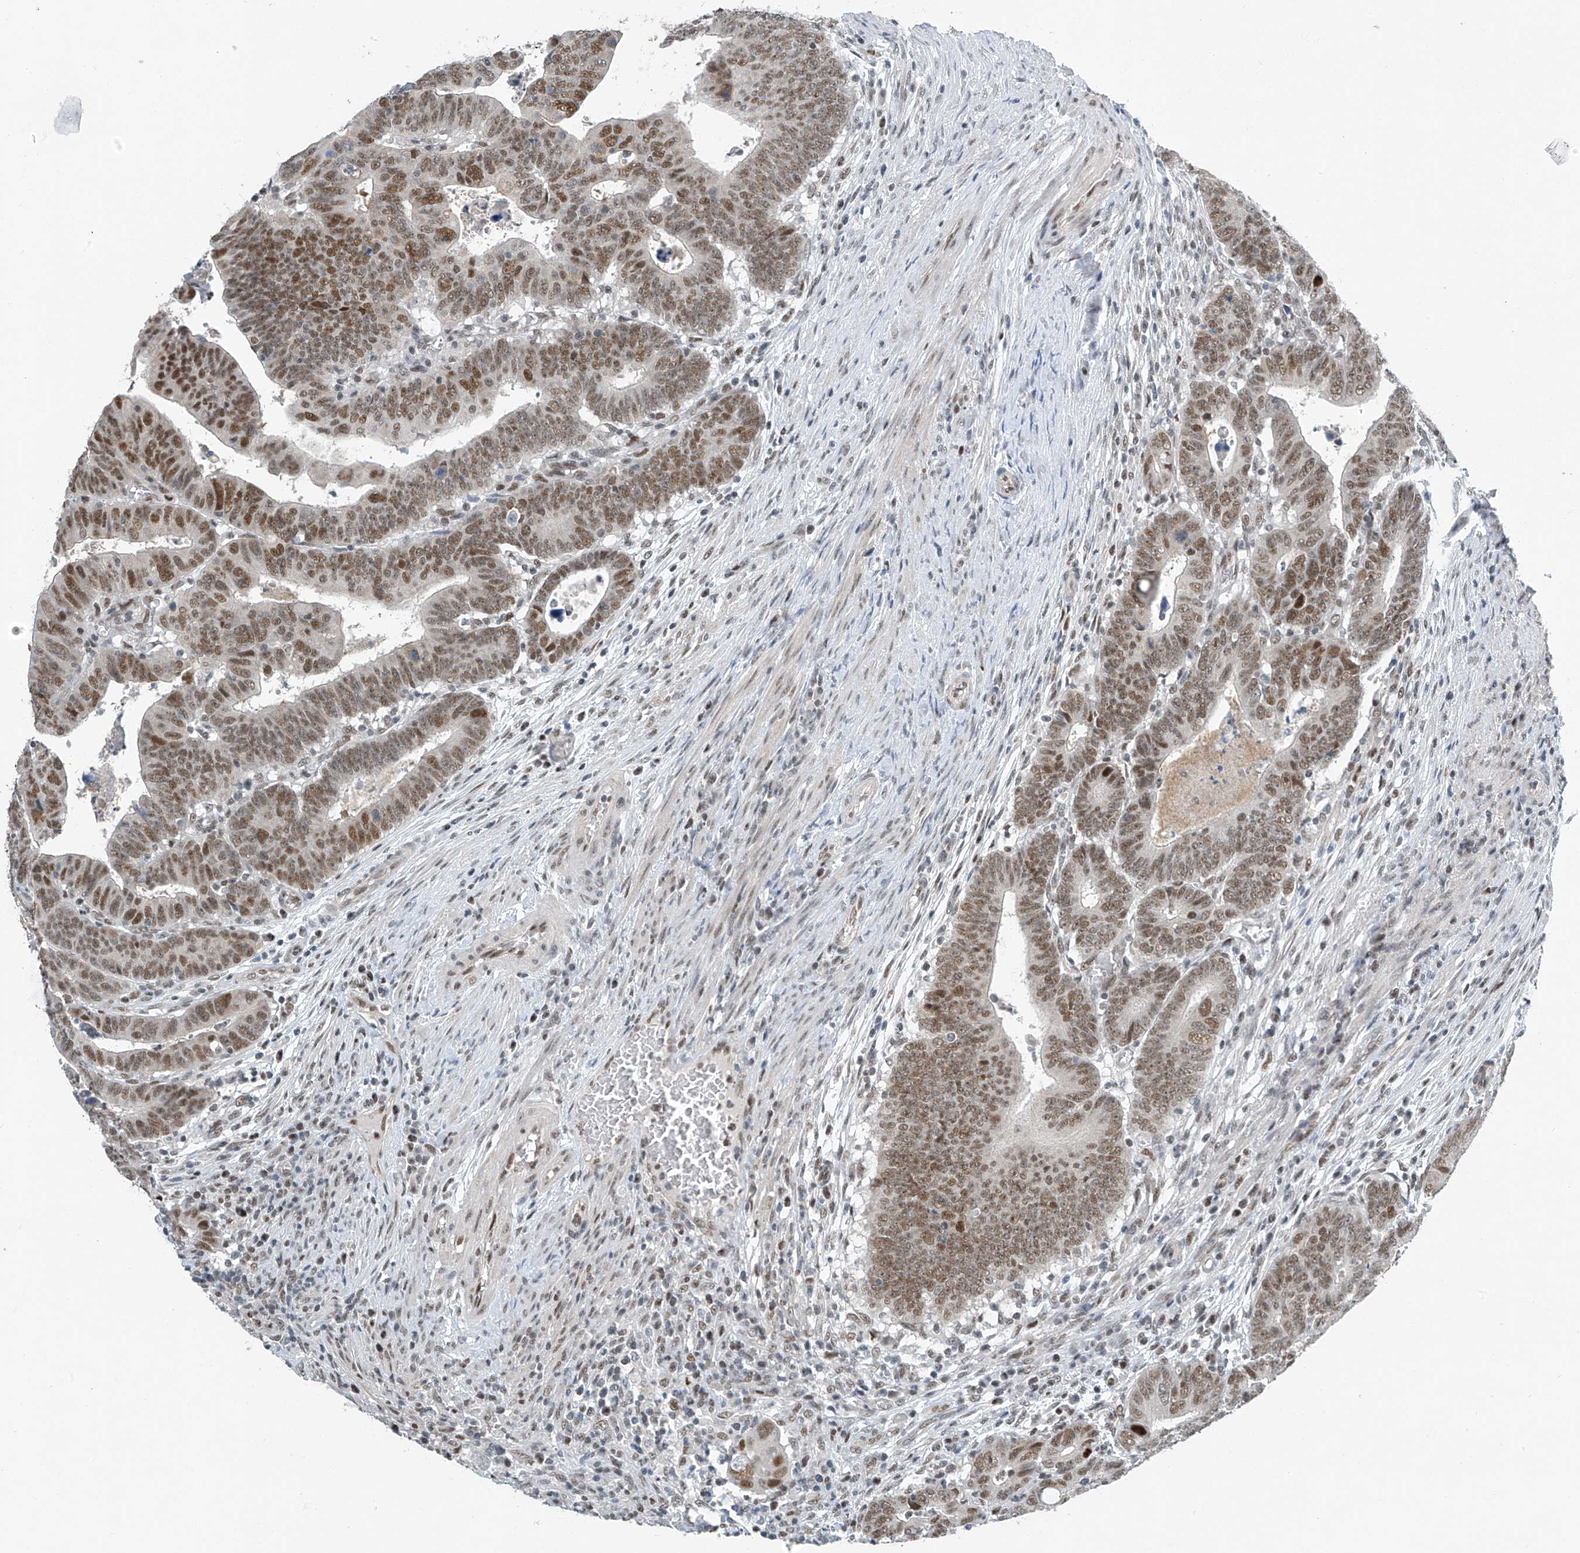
{"staining": {"intensity": "moderate", "quantity": ">75%", "location": "nuclear"}, "tissue": "colorectal cancer", "cell_type": "Tumor cells", "image_type": "cancer", "snomed": [{"axis": "morphology", "description": "Normal tissue, NOS"}, {"axis": "morphology", "description": "Adenocarcinoma, NOS"}, {"axis": "topography", "description": "Rectum"}], "caption": "Colorectal adenocarcinoma tissue demonstrates moderate nuclear staining in approximately >75% of tumor cells", "gene": "TAF8", "patient": {"sex": "female", "age": 65}}